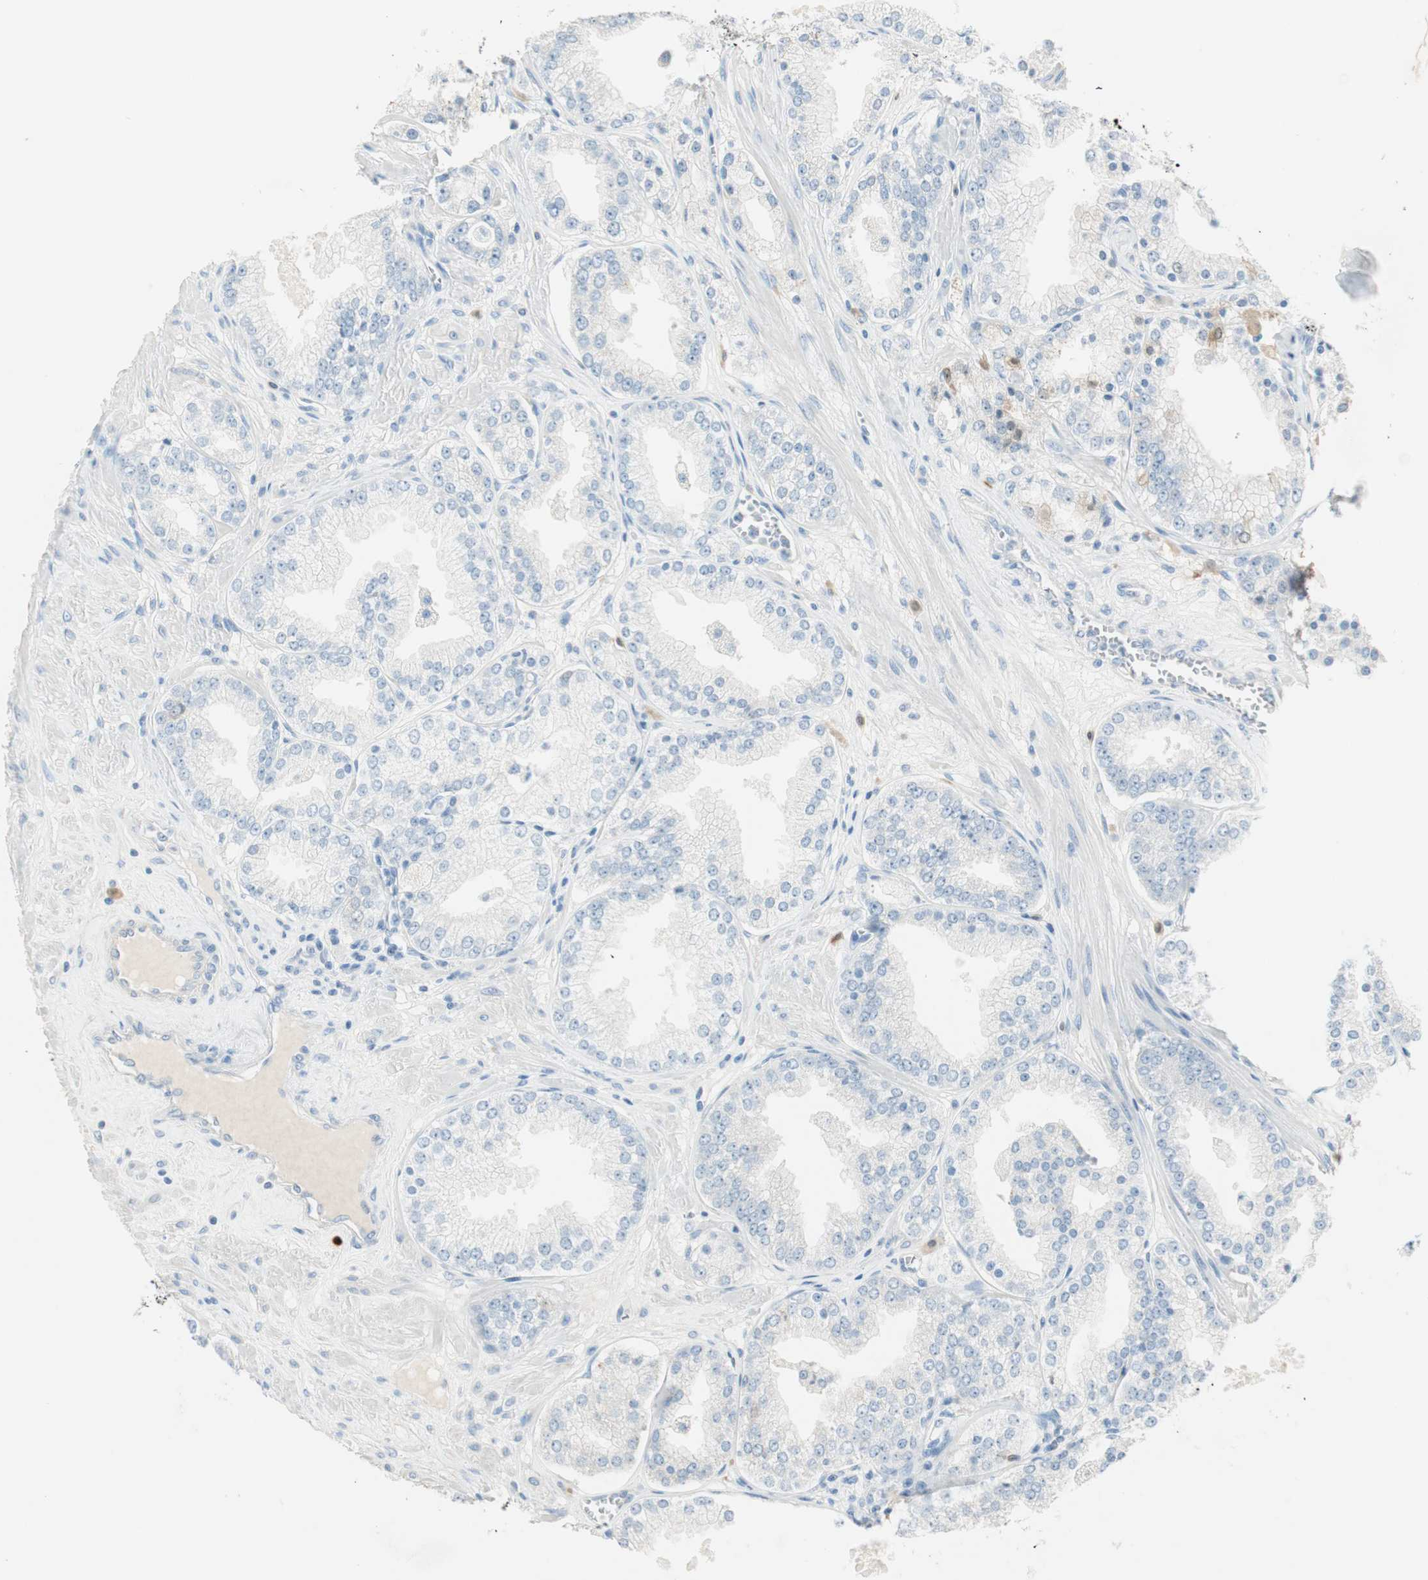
{"staining": {"intensity": "negative", "quantity": "none", "location": "none"}, "tissue": "prostate cancer", "cell_type": "Tumor cells", "image_type": "cancer", "snomed": [{"axis": "morphology", "description": "Adenocarcinoma, High grade"}, {"axis": "topography", "description": "Prostate"}], "caption": "Immunohistochemistry micrograph of prostate cancer (high-grade adenocarcinoma) stained for a protein (brown), which shows no positivity in tumor cells.", "gene": "HPGD", "patient": {"sex": "male", "age": 61}}